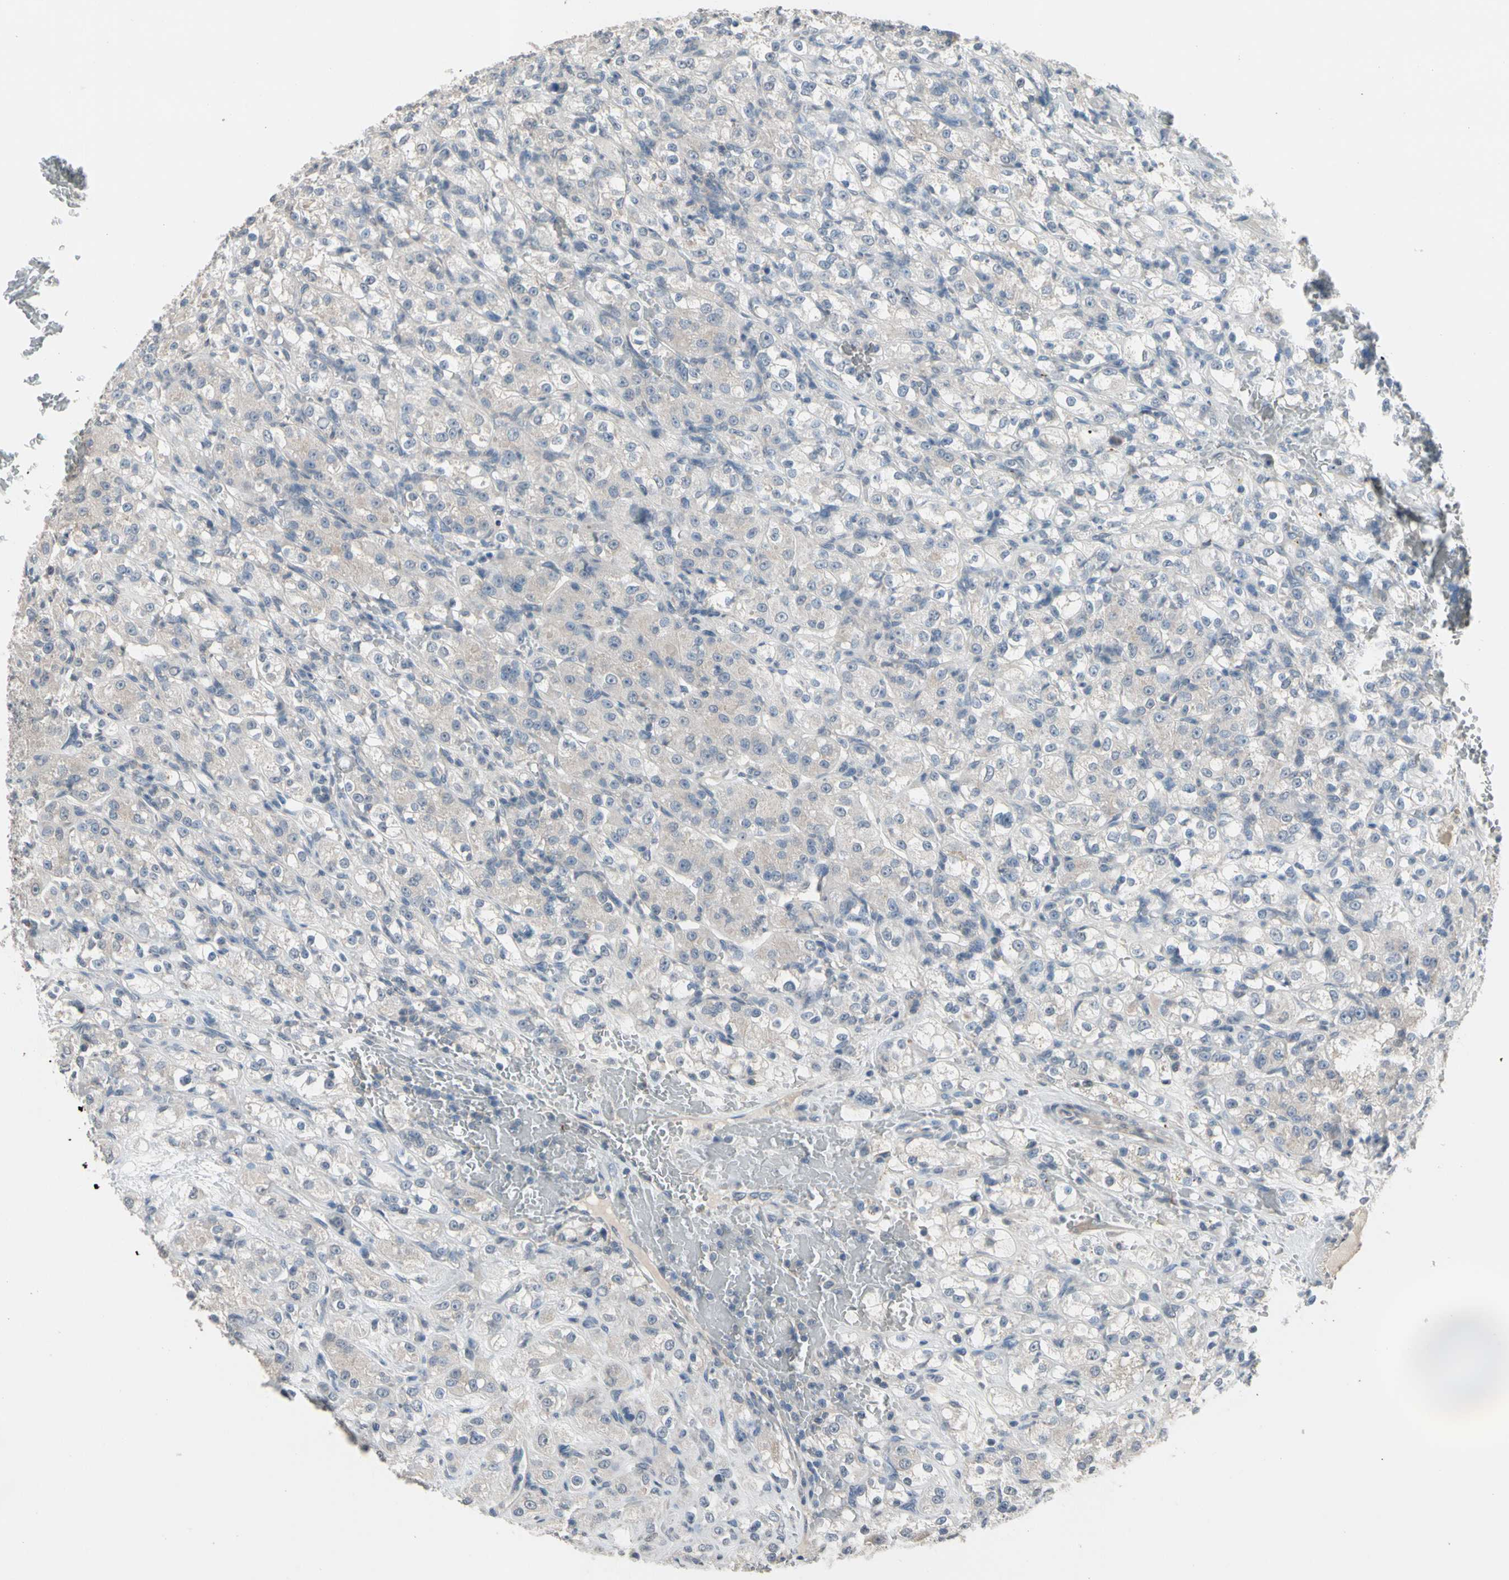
{"staining": {"intensity": "weak", "quantity": "25%-75%", "location": "cytoplasmic/membranous"}, "tissue": "renal cancer", "cell_type": "Tumor cells", "image_type": "cancer", "snomed": [{"axis": "morphology", "description": "Normal tissue, NOS"}, {"axis": "morphology", "description": "Adenocarcinoma, NOS"}, {"axis": "topography", "description": "Kidney"}], "caption": "Approximately 25%-75% of tumor cells in renal cancer show weak cytoplasmic/membranous protein expression as visualized by brown immunohistochemical staining.", "gene": "SV2A", "patient": {"sex": "male", "age": 61}}